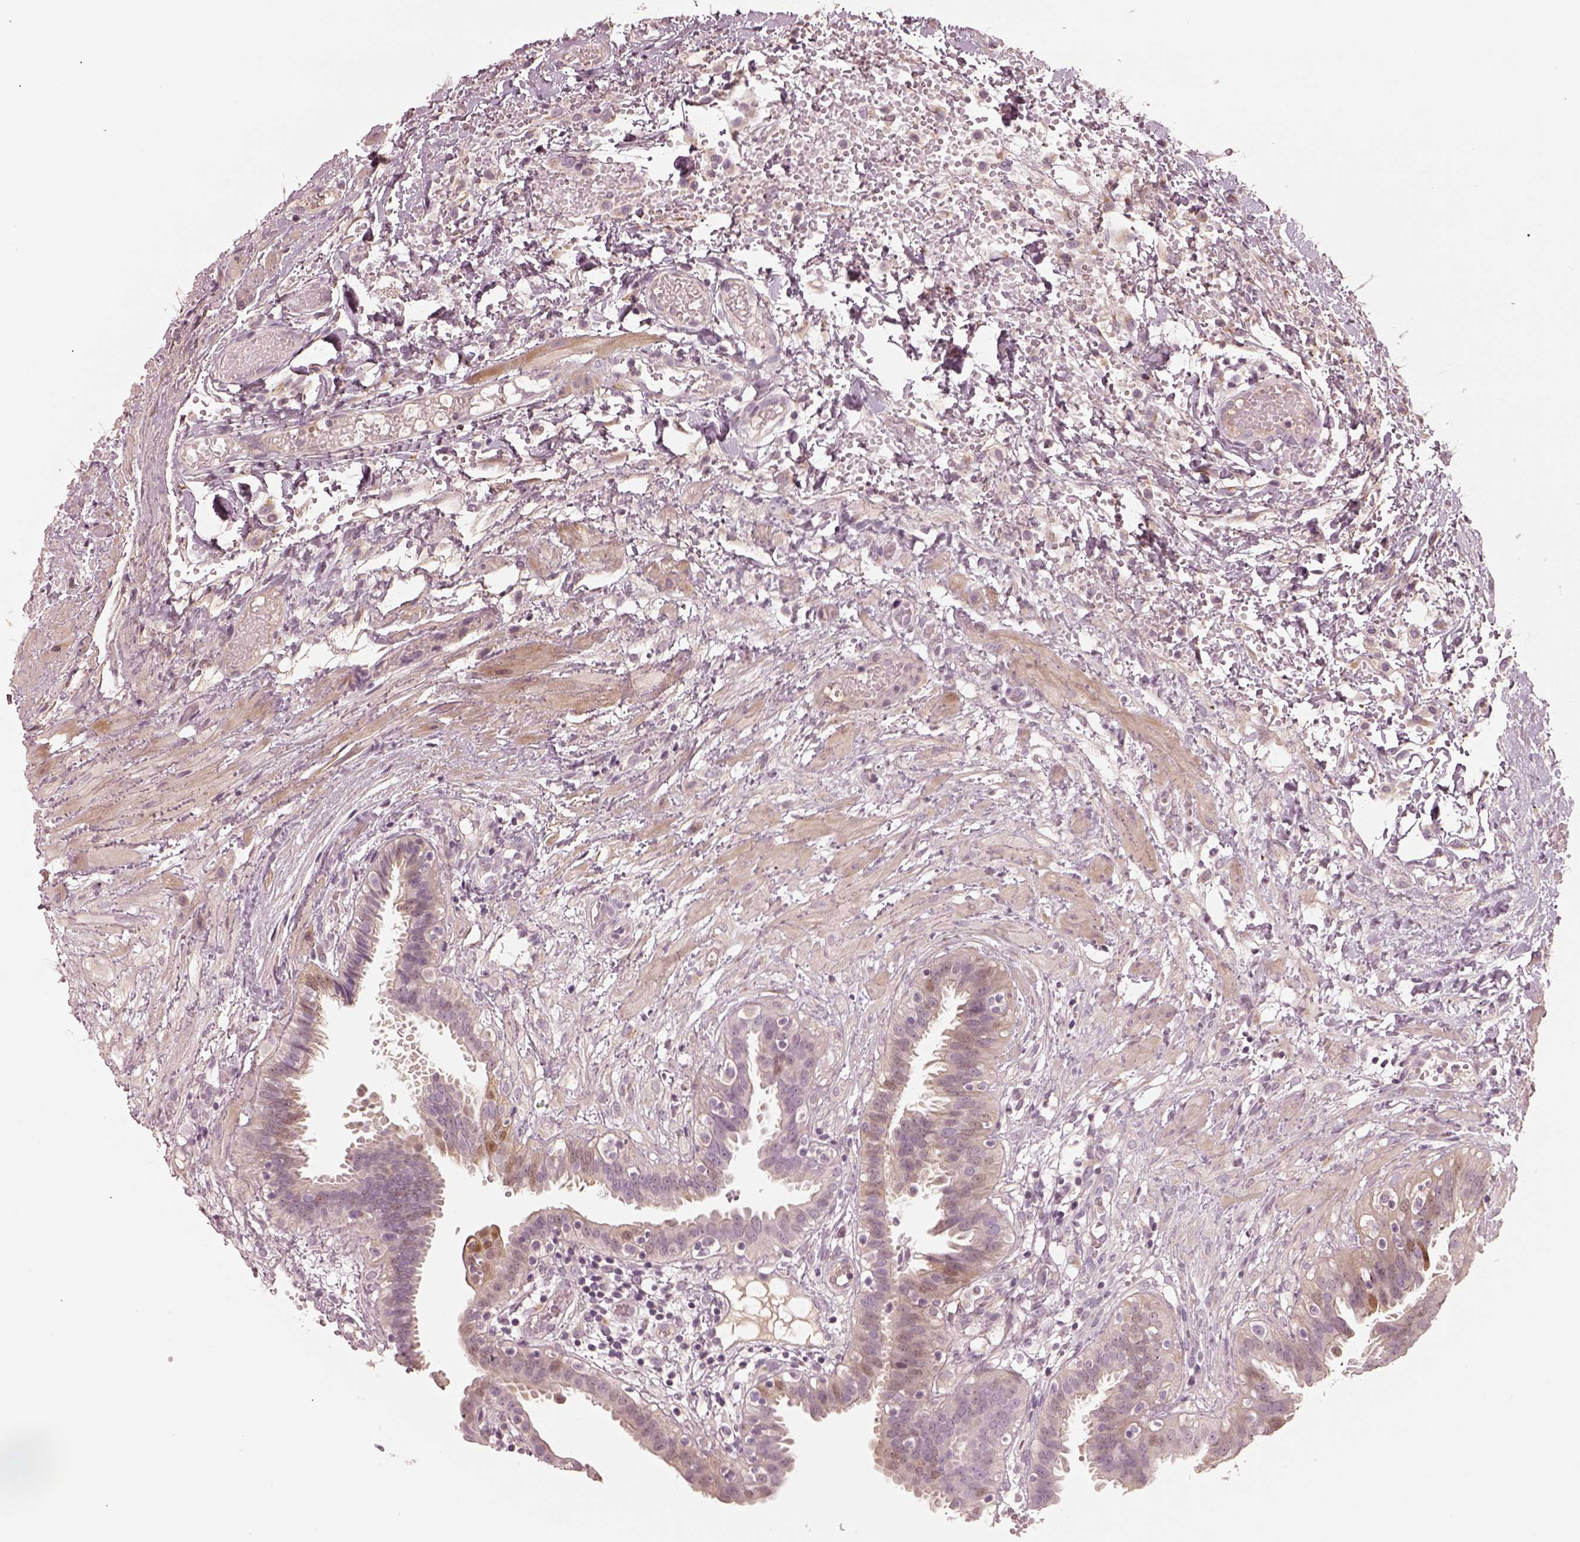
{"staining": {"intensity": "moderate", "quantity": "<25%", "location": "cytoplasmic/membranous"}, "tissue": "fallopian tube", "cell_type": "Glandular cells", "image_type": "normal", "snomed": [{"axis": "morphology", "description": "Normal tissue, NOS"}, {"axis": "topography", "description": "Fallopian tube"}], "caption": "Immunohistochemistry (IHC) staining of unremarkable fallopian tube, which demonstrates low levels of moderate cytoplasmic/membranous staining in about <25% of glandular cells indicating moderate cytoplasmic/membranous protein positivity. The staining was performed using DAB (brown) for protein detection and nuclei were counterstained in hematoxylin (blue).", "gene": "SDCBP2", "patient": {"sex": "female", "age": 37}}